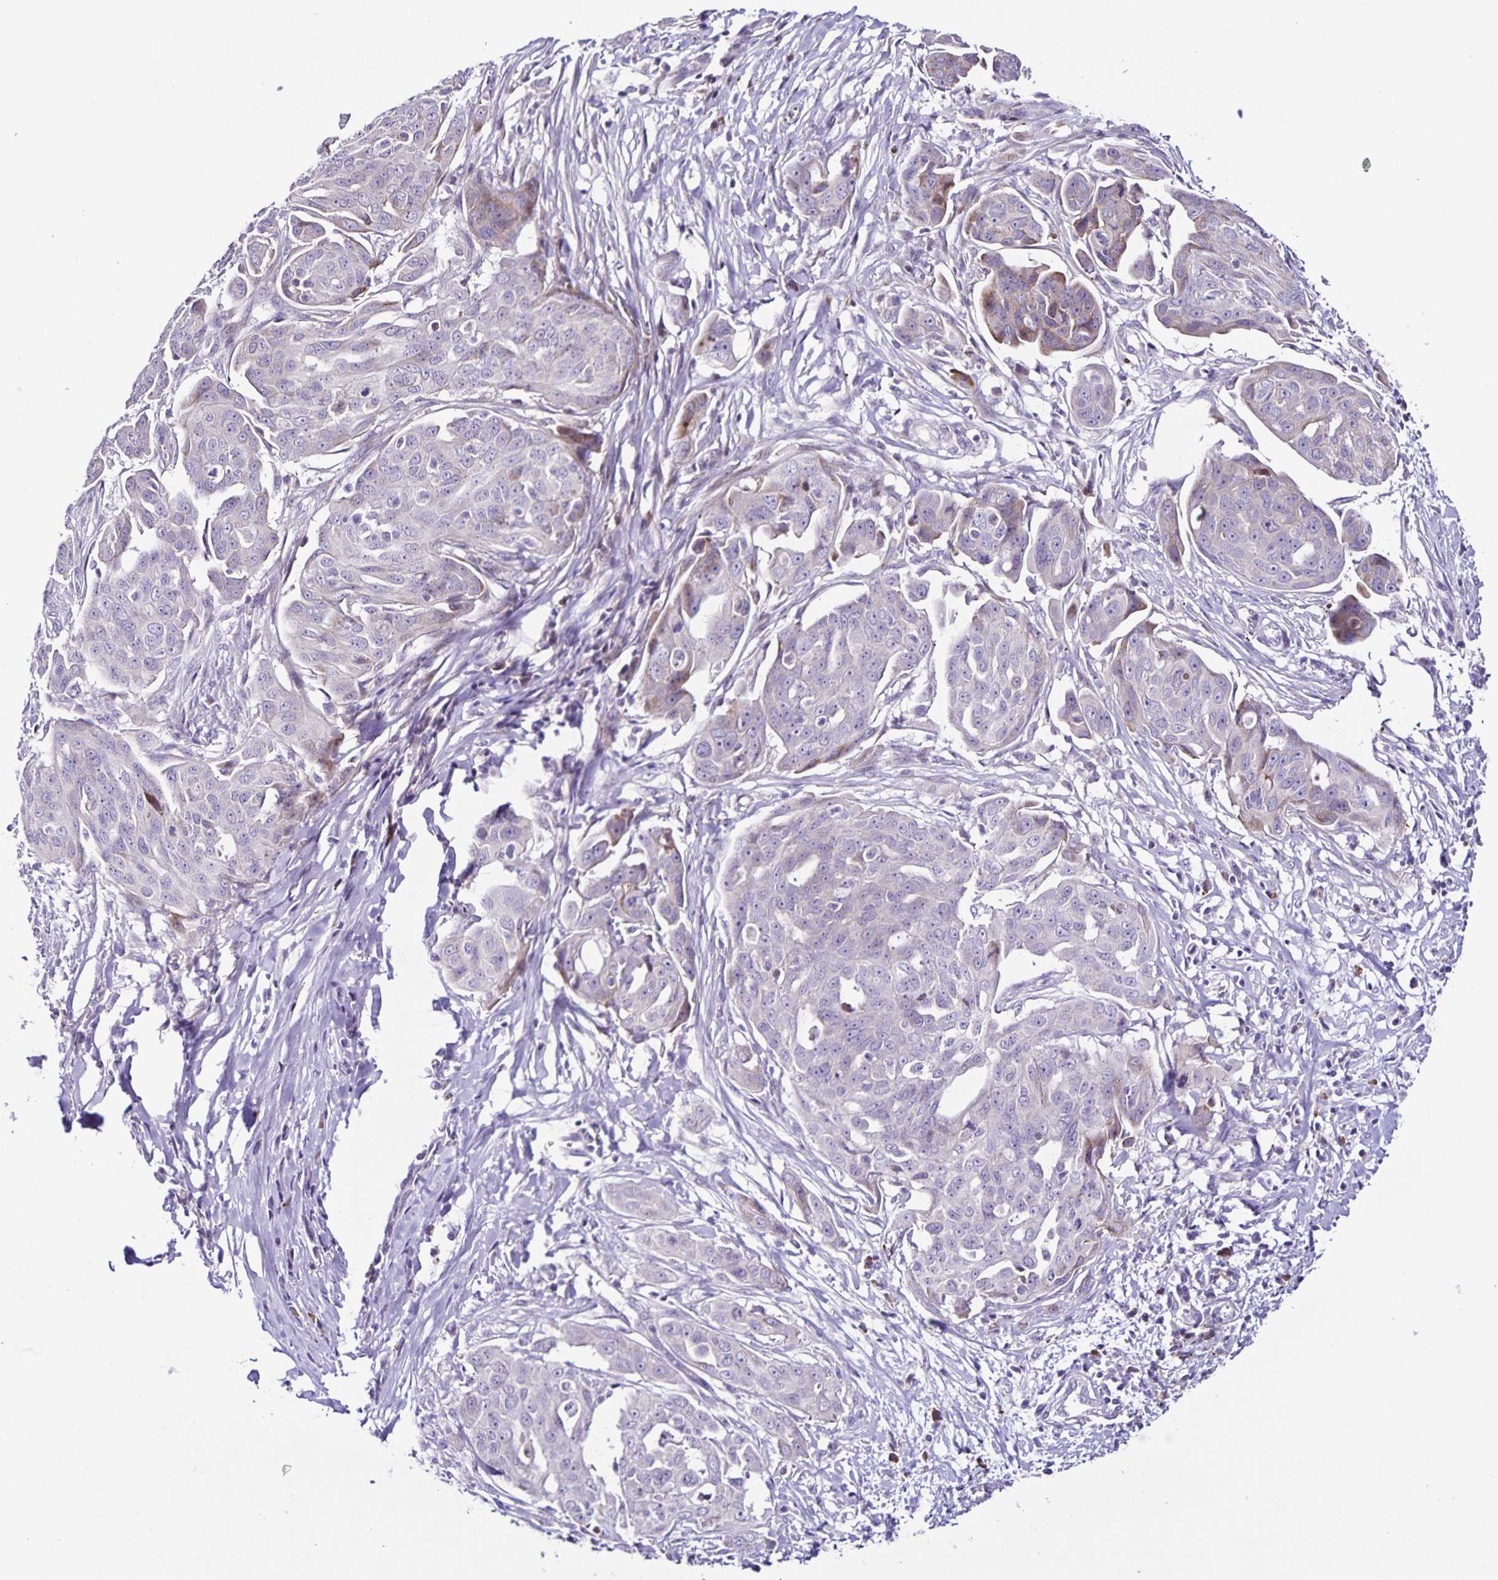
{"staining": {"intensity": "negative", "quantity": "none", "location": "none"}, "tissue": "ovarian cancer", "cell_type": "Tumor cells", "image_type": "cancer", "snomed": [{"axis": "morphology", "description": "Carcinoma, endometroid"}, {"axis": "topography", "description": "Ovary"}], "caption": "Immunohistochemistry of human ovarian cancer shows no expression in tumor cells.", "gene": "RNFT2", "patient": {"sex": "female", "age": 70}}